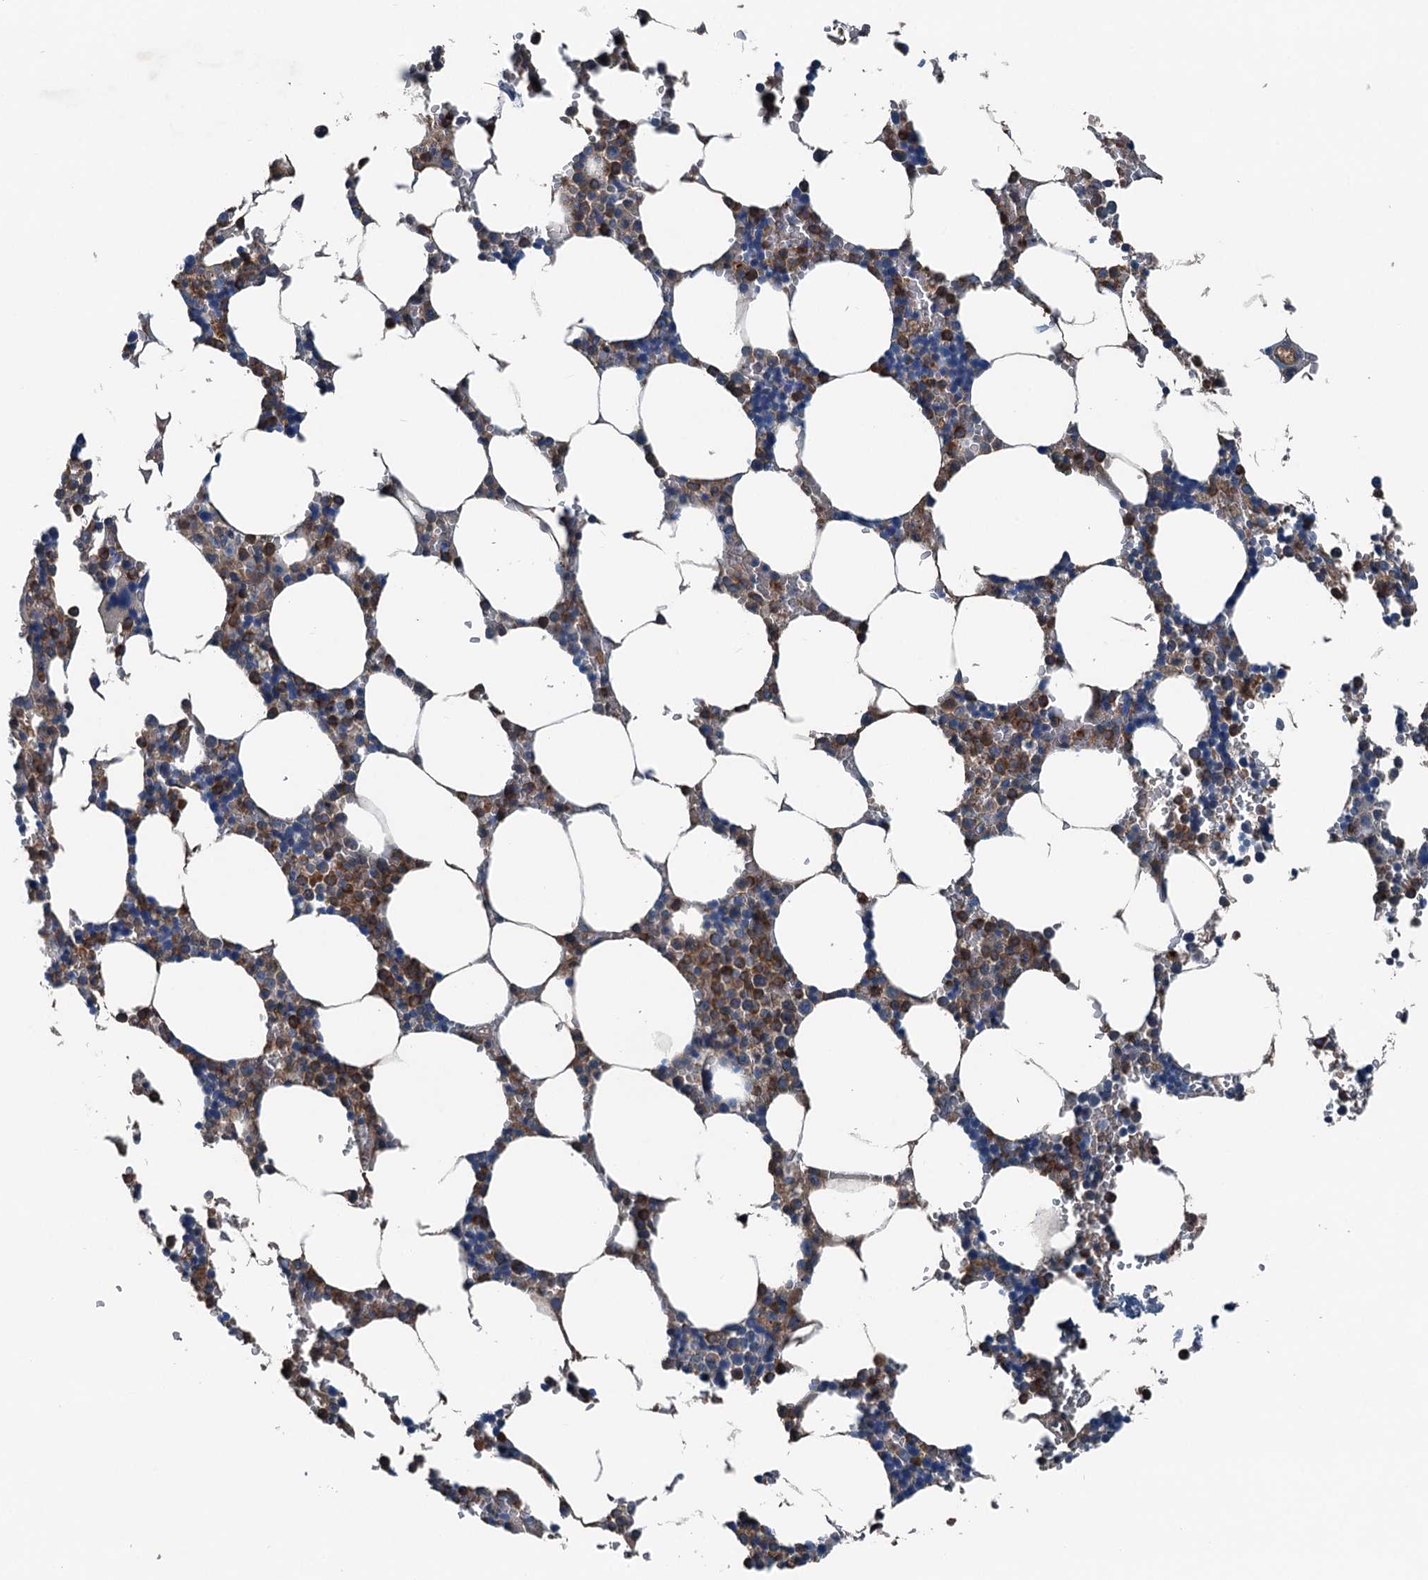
{"staining": {"intensity": "strong", "quantity": "25%-75%", "location": "cytoplasmic/membranous"}, "tissue": "bone marrow", "cell_type": "Hematopoietic cells", "image_type": "normal", "snomed": [{"axis": "morphology", "description": "Normal tissue, NOS"}, {"axis": "topography", "description": "Bone marrow"}], "caption": "Protein staining displays strong cytoplasmic/membranous staining in approximately 25%-75% of hematopoietic cells in normal bone marrow. (IHC, brightfield microscopy, high magnification).", "gene": "PDSS1", "patient": {"sex": "male", "age": 70}}